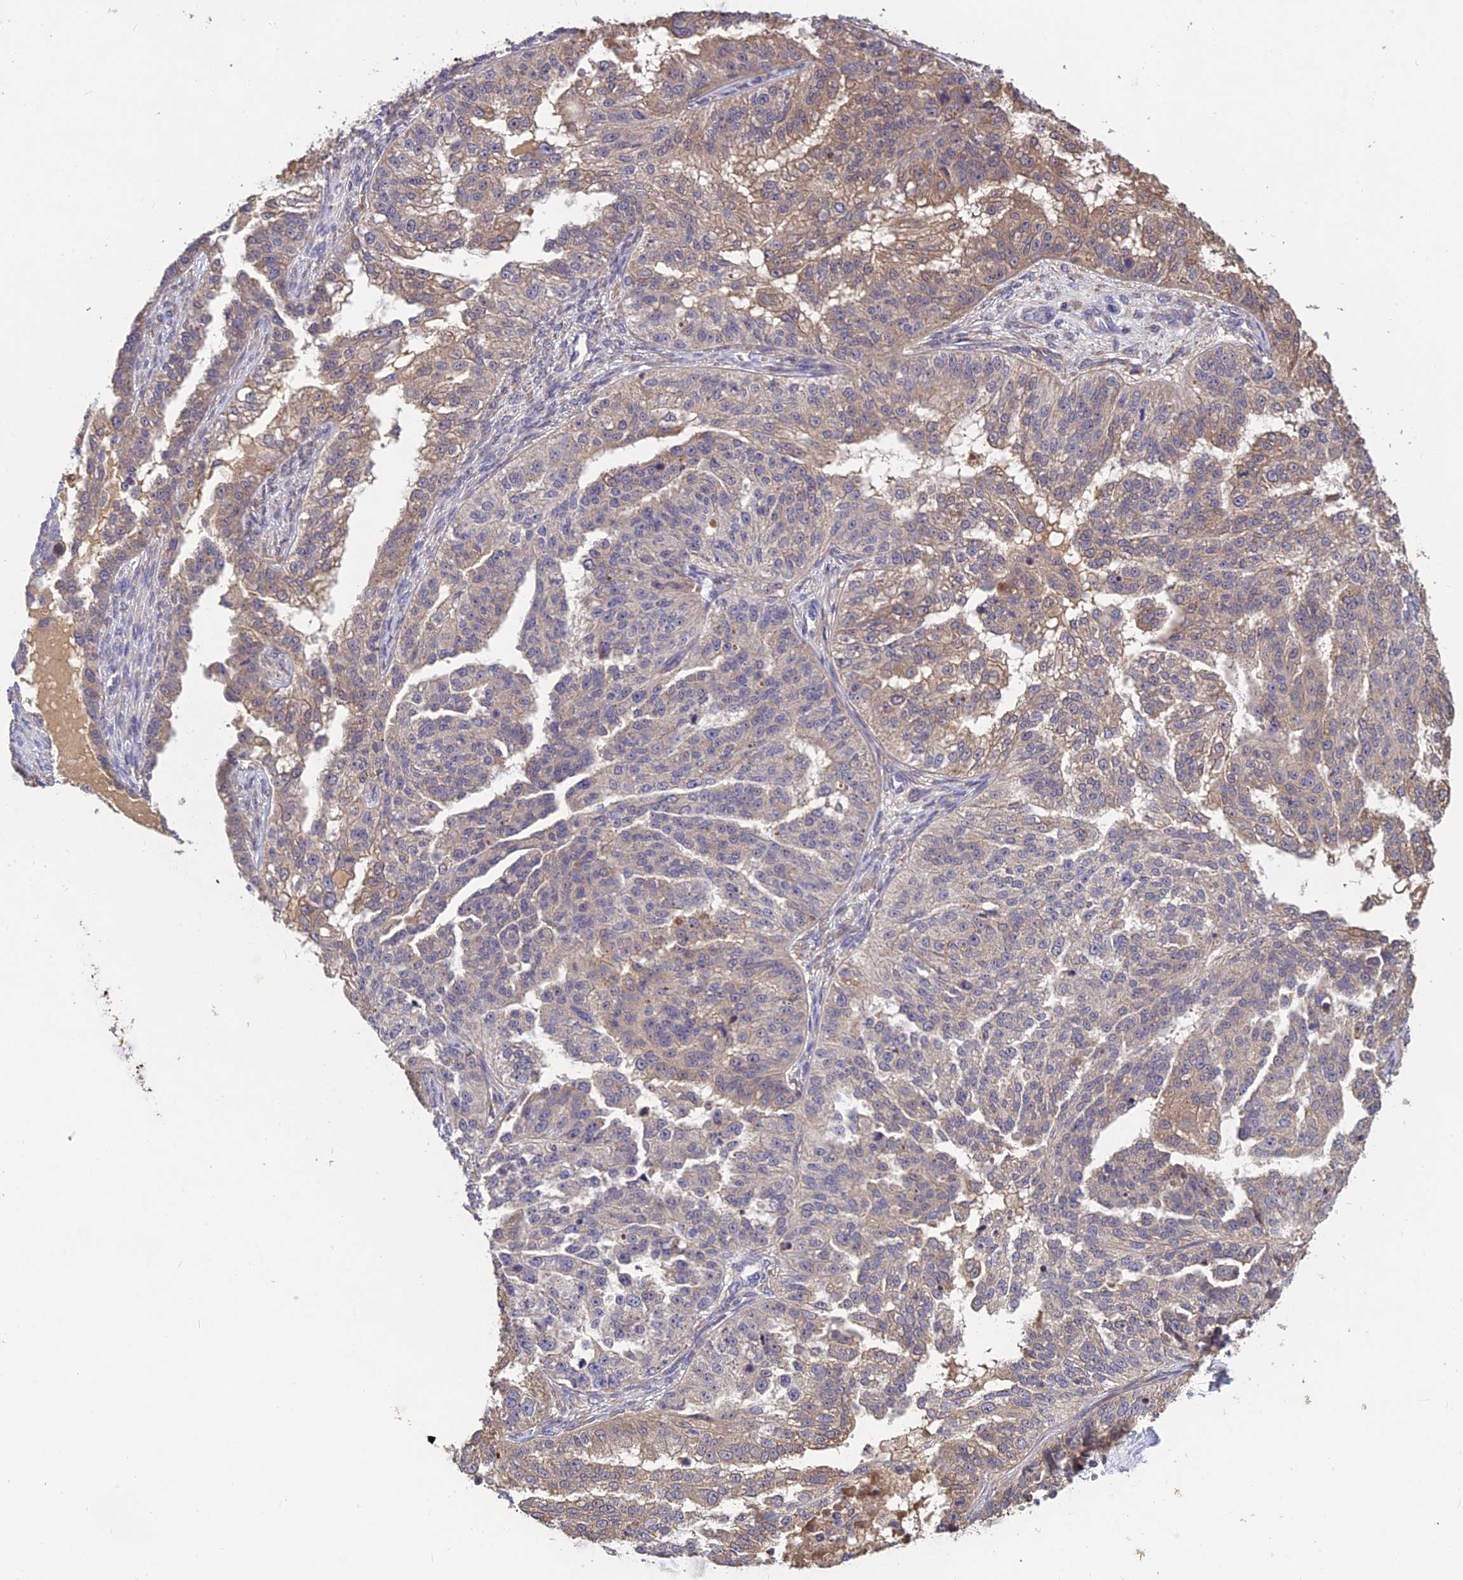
{"staining": {"intensity": "weak", "quantity": "25%-75%", "location": "cytoplasmic/membranous"}, "tissue": "ovarian cancer", "cell_type": "Tumor cells", "image_type": "cancer", "snomed": [{"axis": "morphology", "description": "Cystadenocarcinoma, serous, NOS"}, {"axis": "topography", "description": "Ovary"}], "caption": "Ovarian serous cystadenocarcinoma was stained to show a protein in brown. There is low levels of weak cytoplasmic/membranous positivity in approximately 25%-75% of tumor cells.", "gene": "DENND5B", "patient": {"sex": "female", "age": 58}}